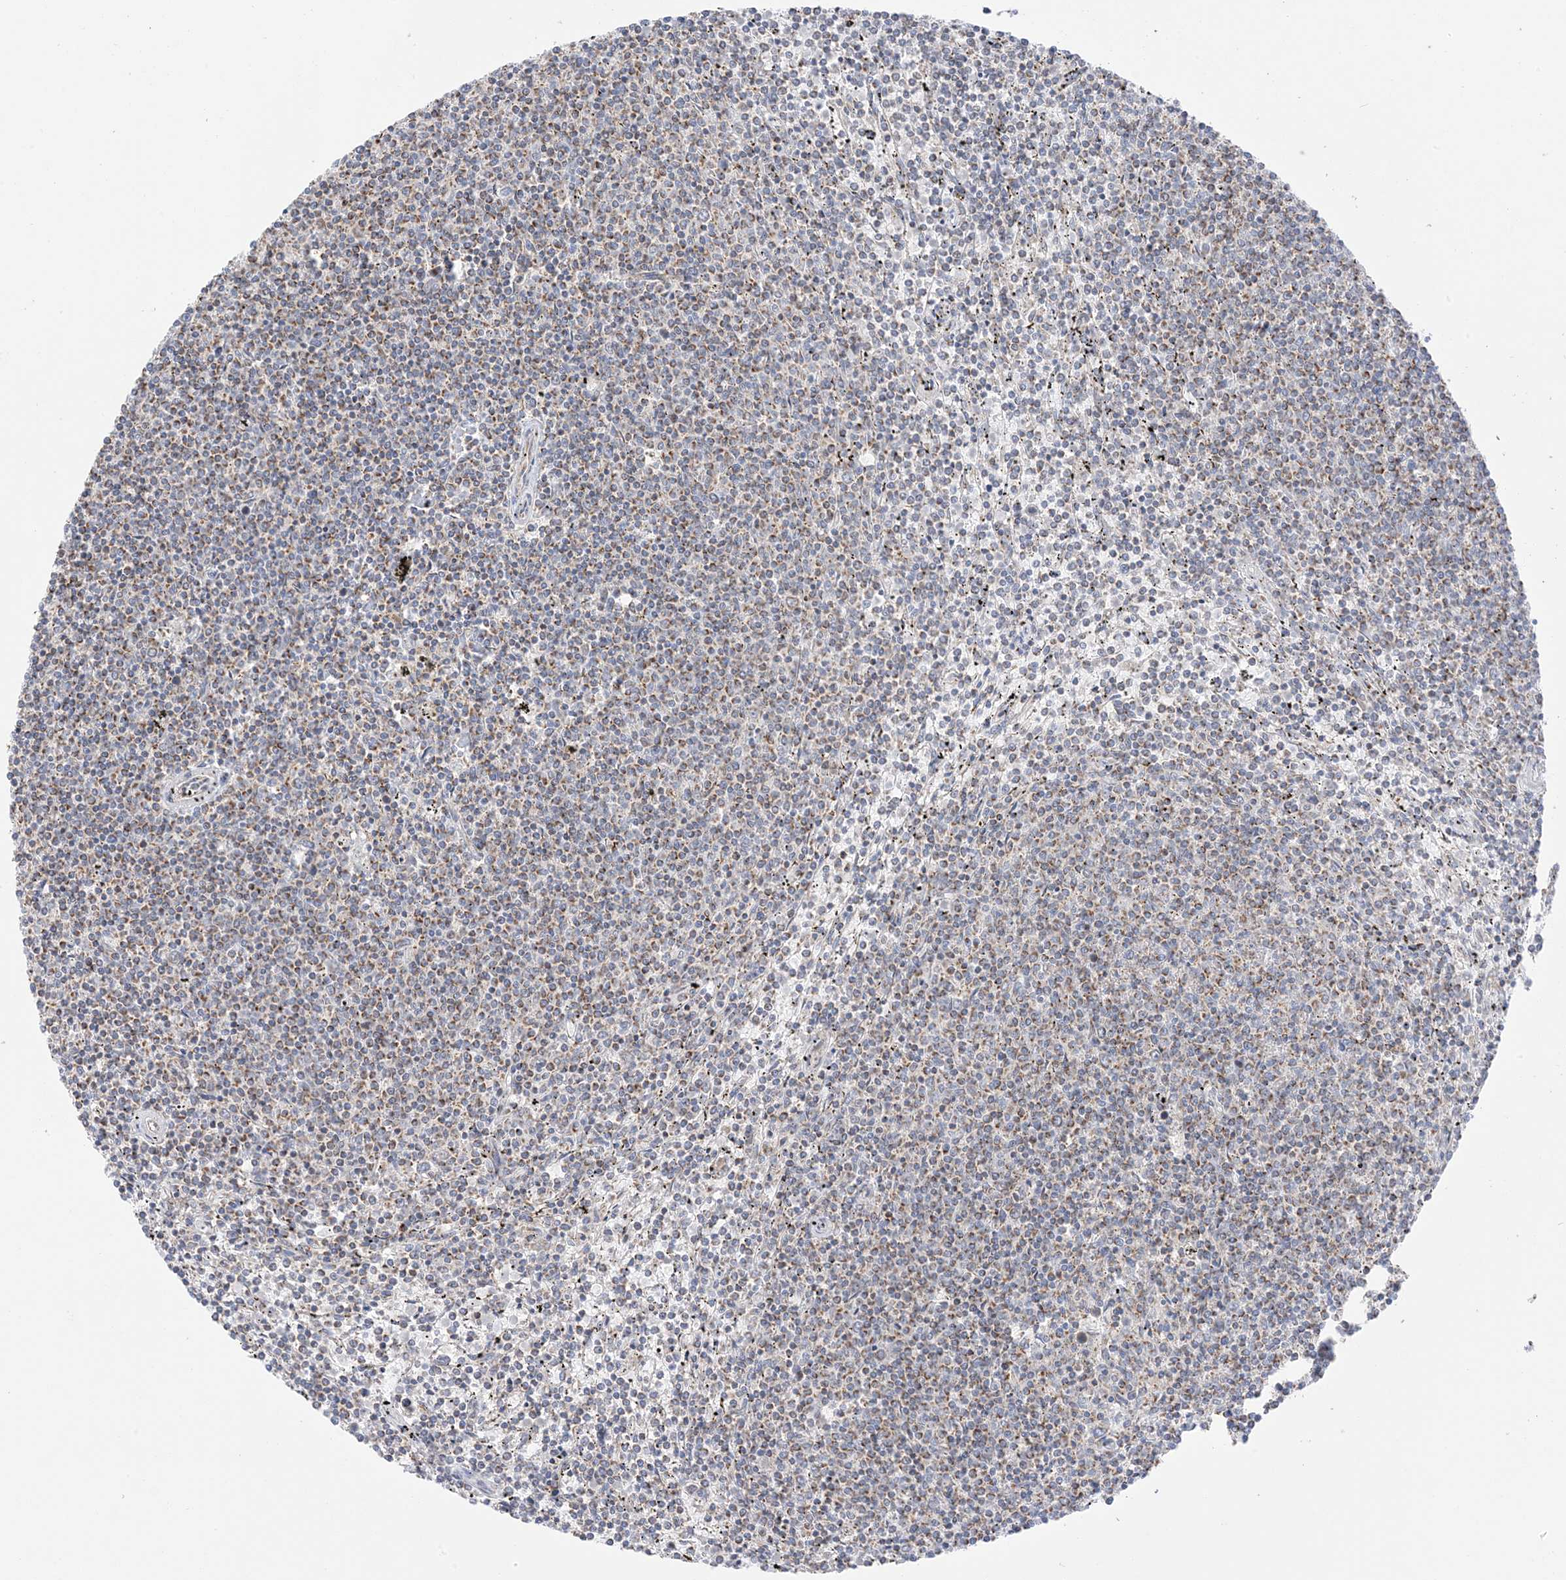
{"staining": {"intensity": "moderate", "quantity": "25%-75%", "location": "cytoplasmic/membranous"}, "tissue": "lymphoma", "cell_type": "Tumor cells", "image_type": "cancer", "snomed": [{"axis": "morphology", "description": "Malignant lymphoma, non-Hodgkin's type, Low grade"}, {"axis": "topography", "description": "Spleen"}], "caption": "This is a photomicrograph of IHC staining of lymphoma, which shows moderate expression in the cytoplasmic/membranous of tumor cells.", "gene": "SLC25A12", "patient": {"sex": "female", "age": 50}}